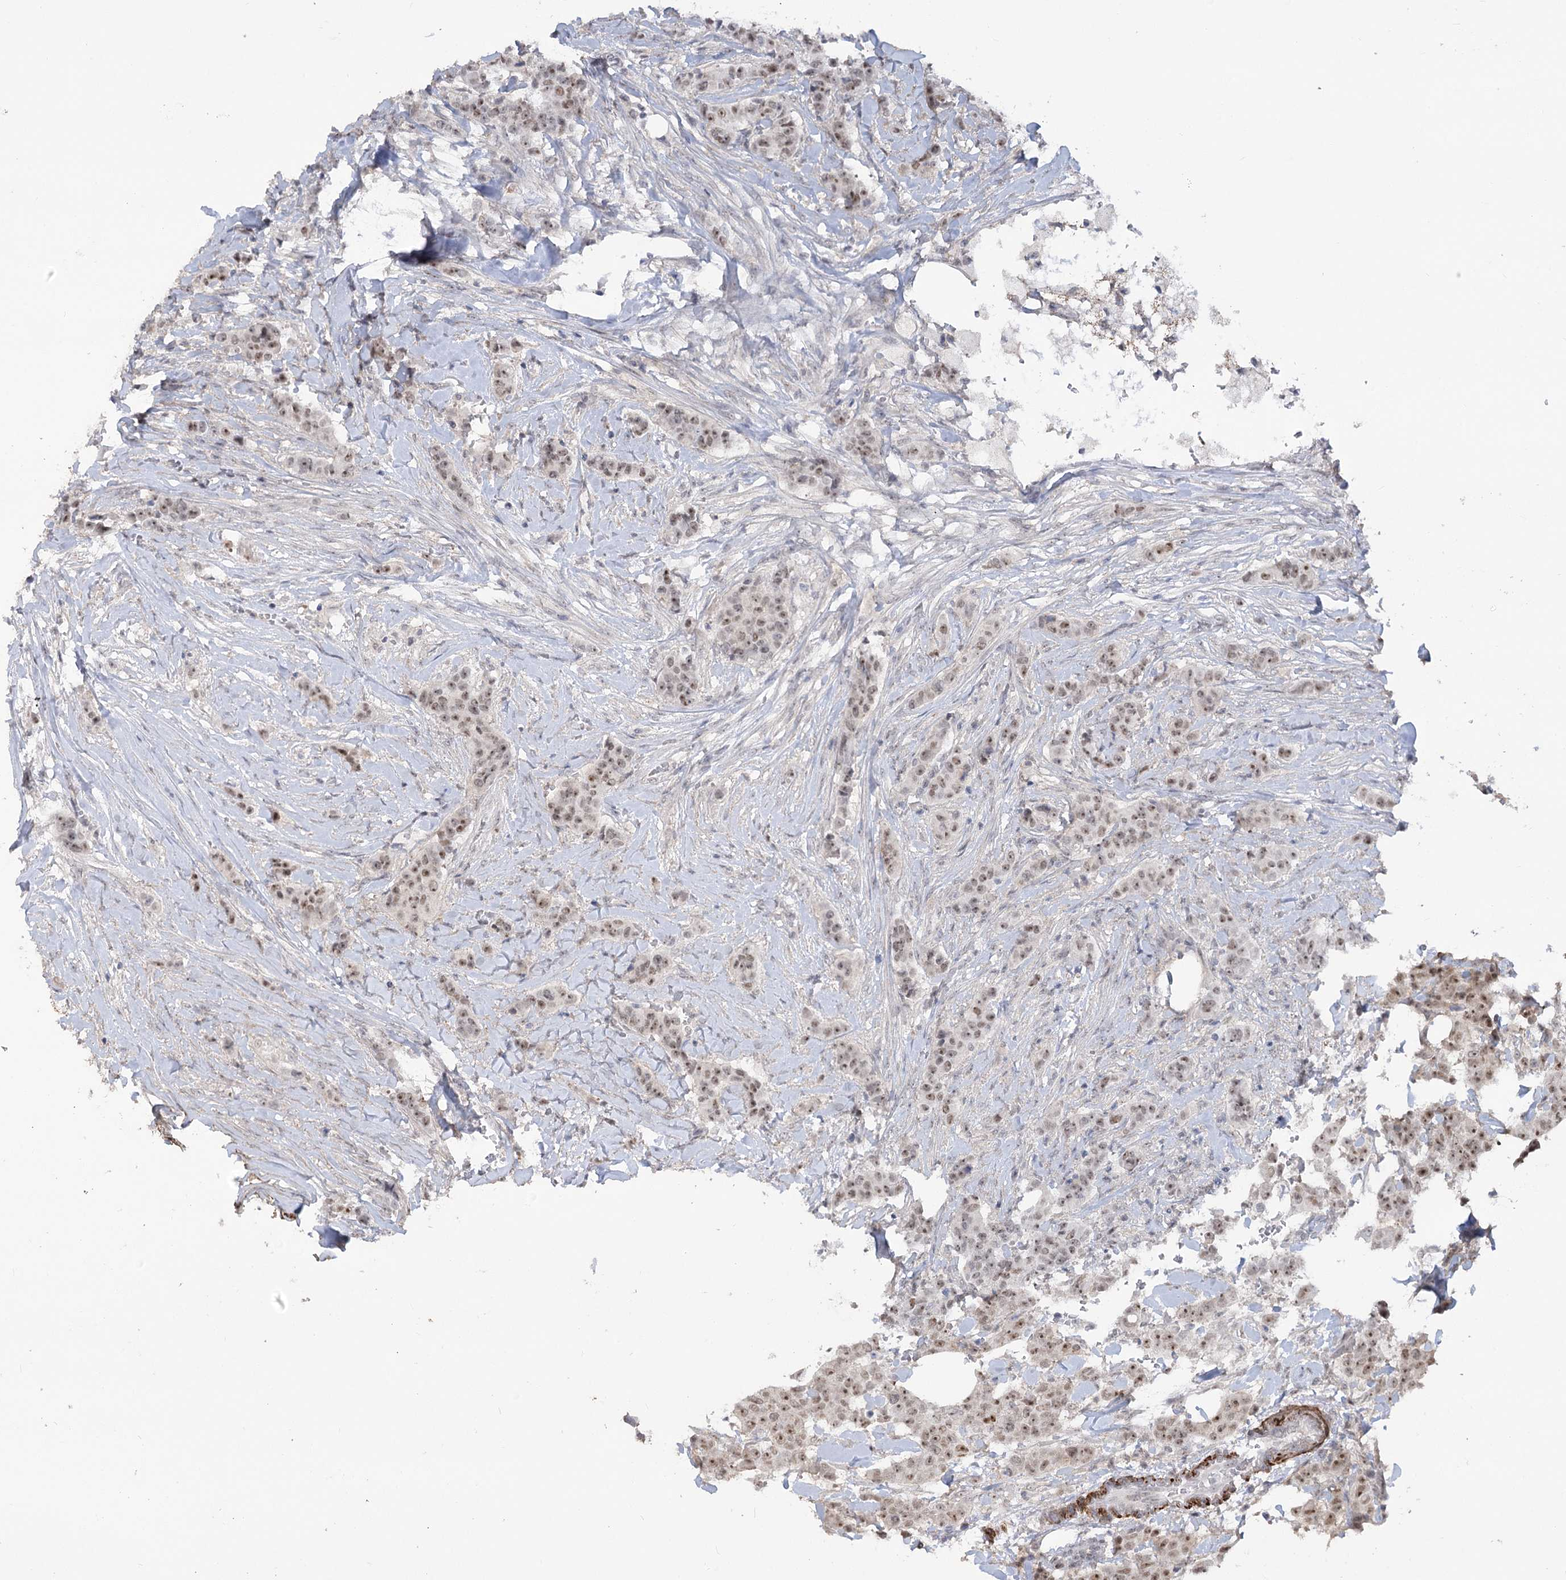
{"staining": {"intensity": "moderate", "quantity": ">75%", "location": "nuclear"}, "tissue": "breast cancer", "cell_type": "Tumor cells", "image_type": "cancer", "snomed": [{"axis": "morphology", "description": "Duct carcinoma"}, {"axis": "topography", "description": "Breast"}], "caption": "High-magnification brightfield microscopy of breast cancer stained with DAB (brown) and counterstained with hematoxylin (blue). tumor cells exhibit moderate nuclear staining is appreciated in about>75% of cells. Nuclei are stained in blue.", "gene": "ZSCAN23", "patient": {"sex": "female", "age": 40}}